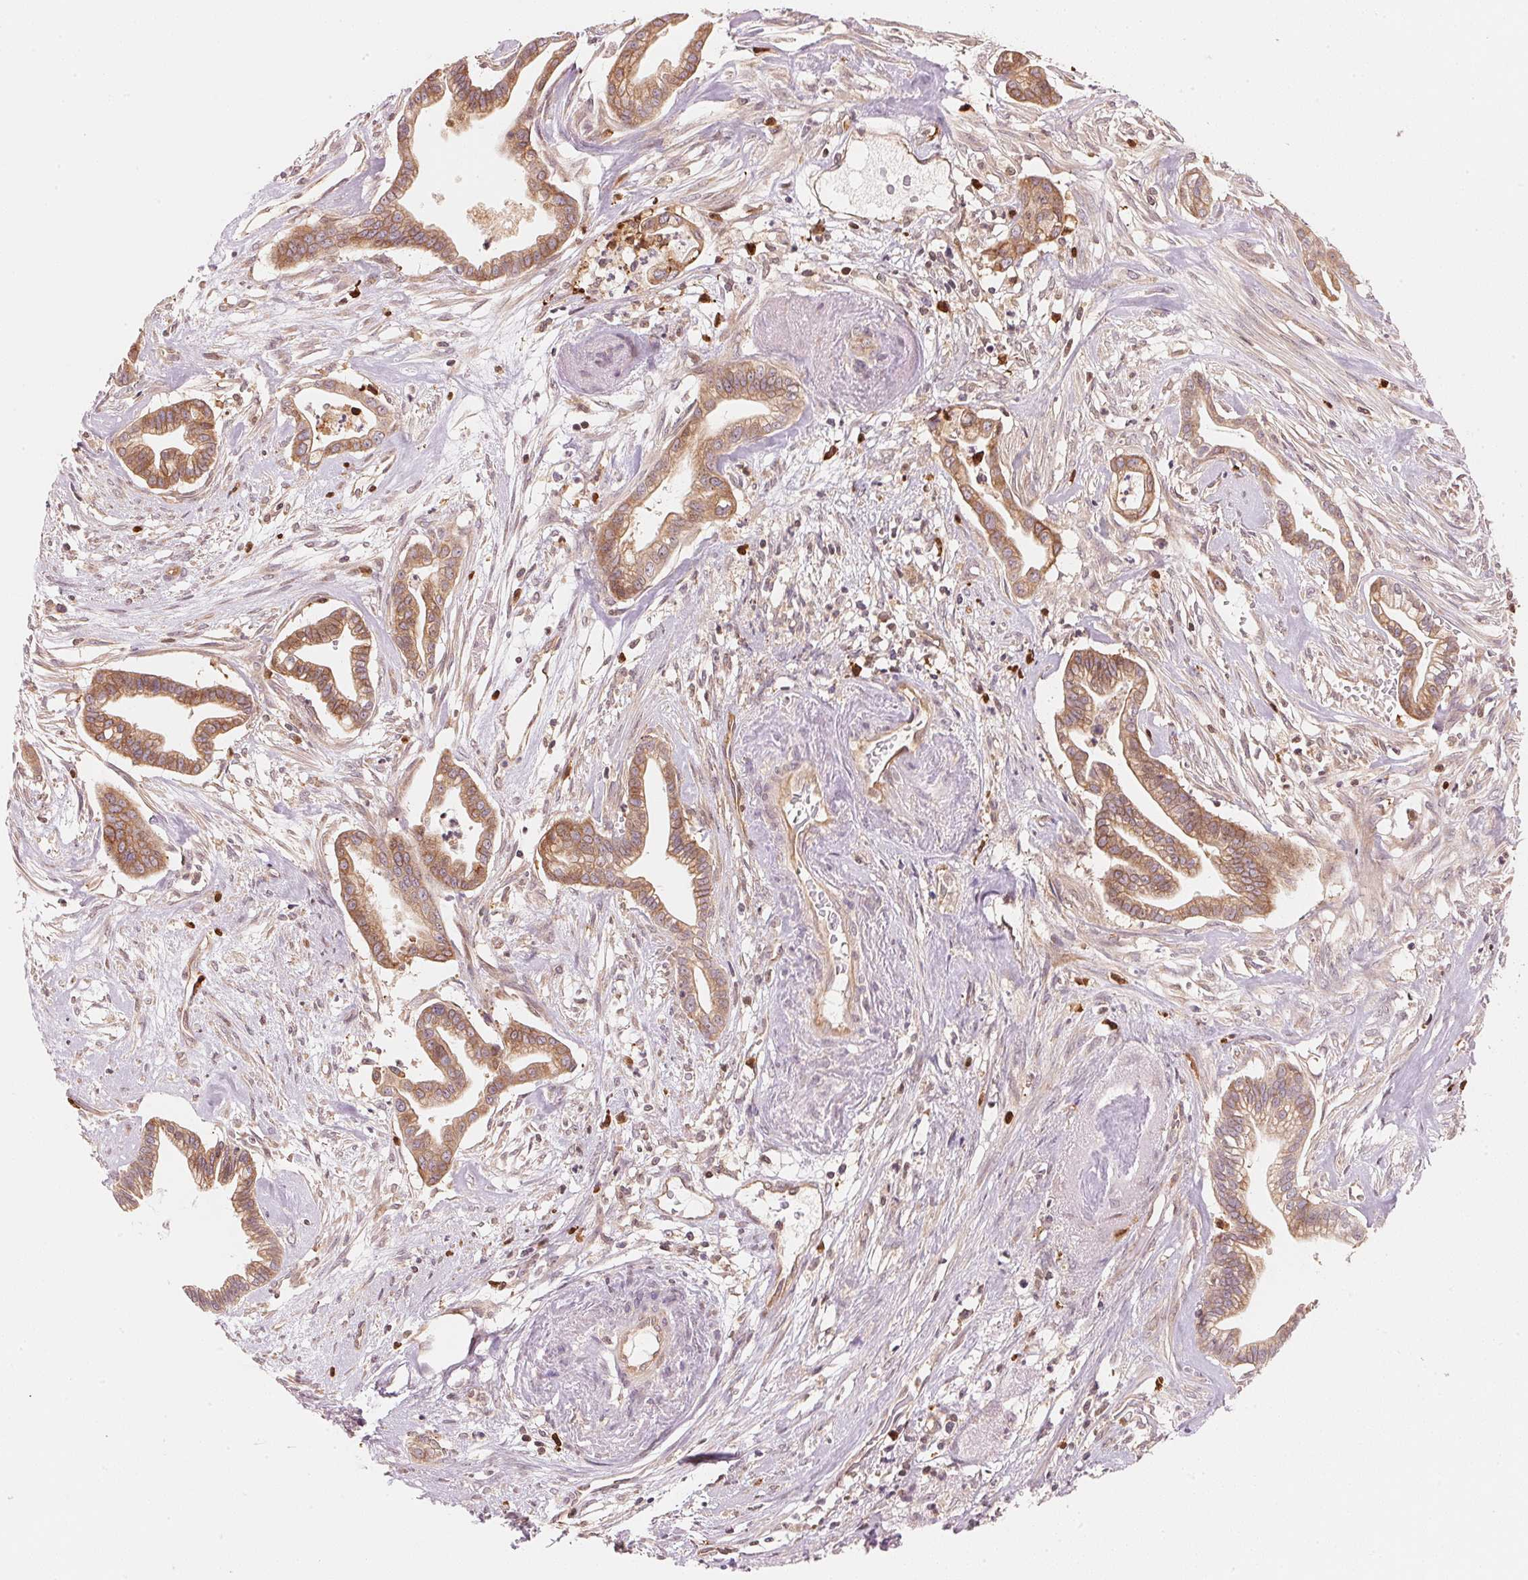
{"staining": {"intensity": "moderate", "quantity": ">75%", "location": "cytoplasmic/membranous"}, "tissue": "cervical cancer", "cell_type": "Tumor cells", "image_type": "cancer", "snomed": [{"axis": "morphology", "description": "Adenocarcinoma, NOS"}, {"axis": "topography", "description": "Cervix"}], "caption": "Tumor cells reveal medium levels of moderate cytoplasmic/membranous staining in about >75% of cells in human cervical cancer.", "gene": "PRKN", "patient": {"sex": "female", "age": 62}}